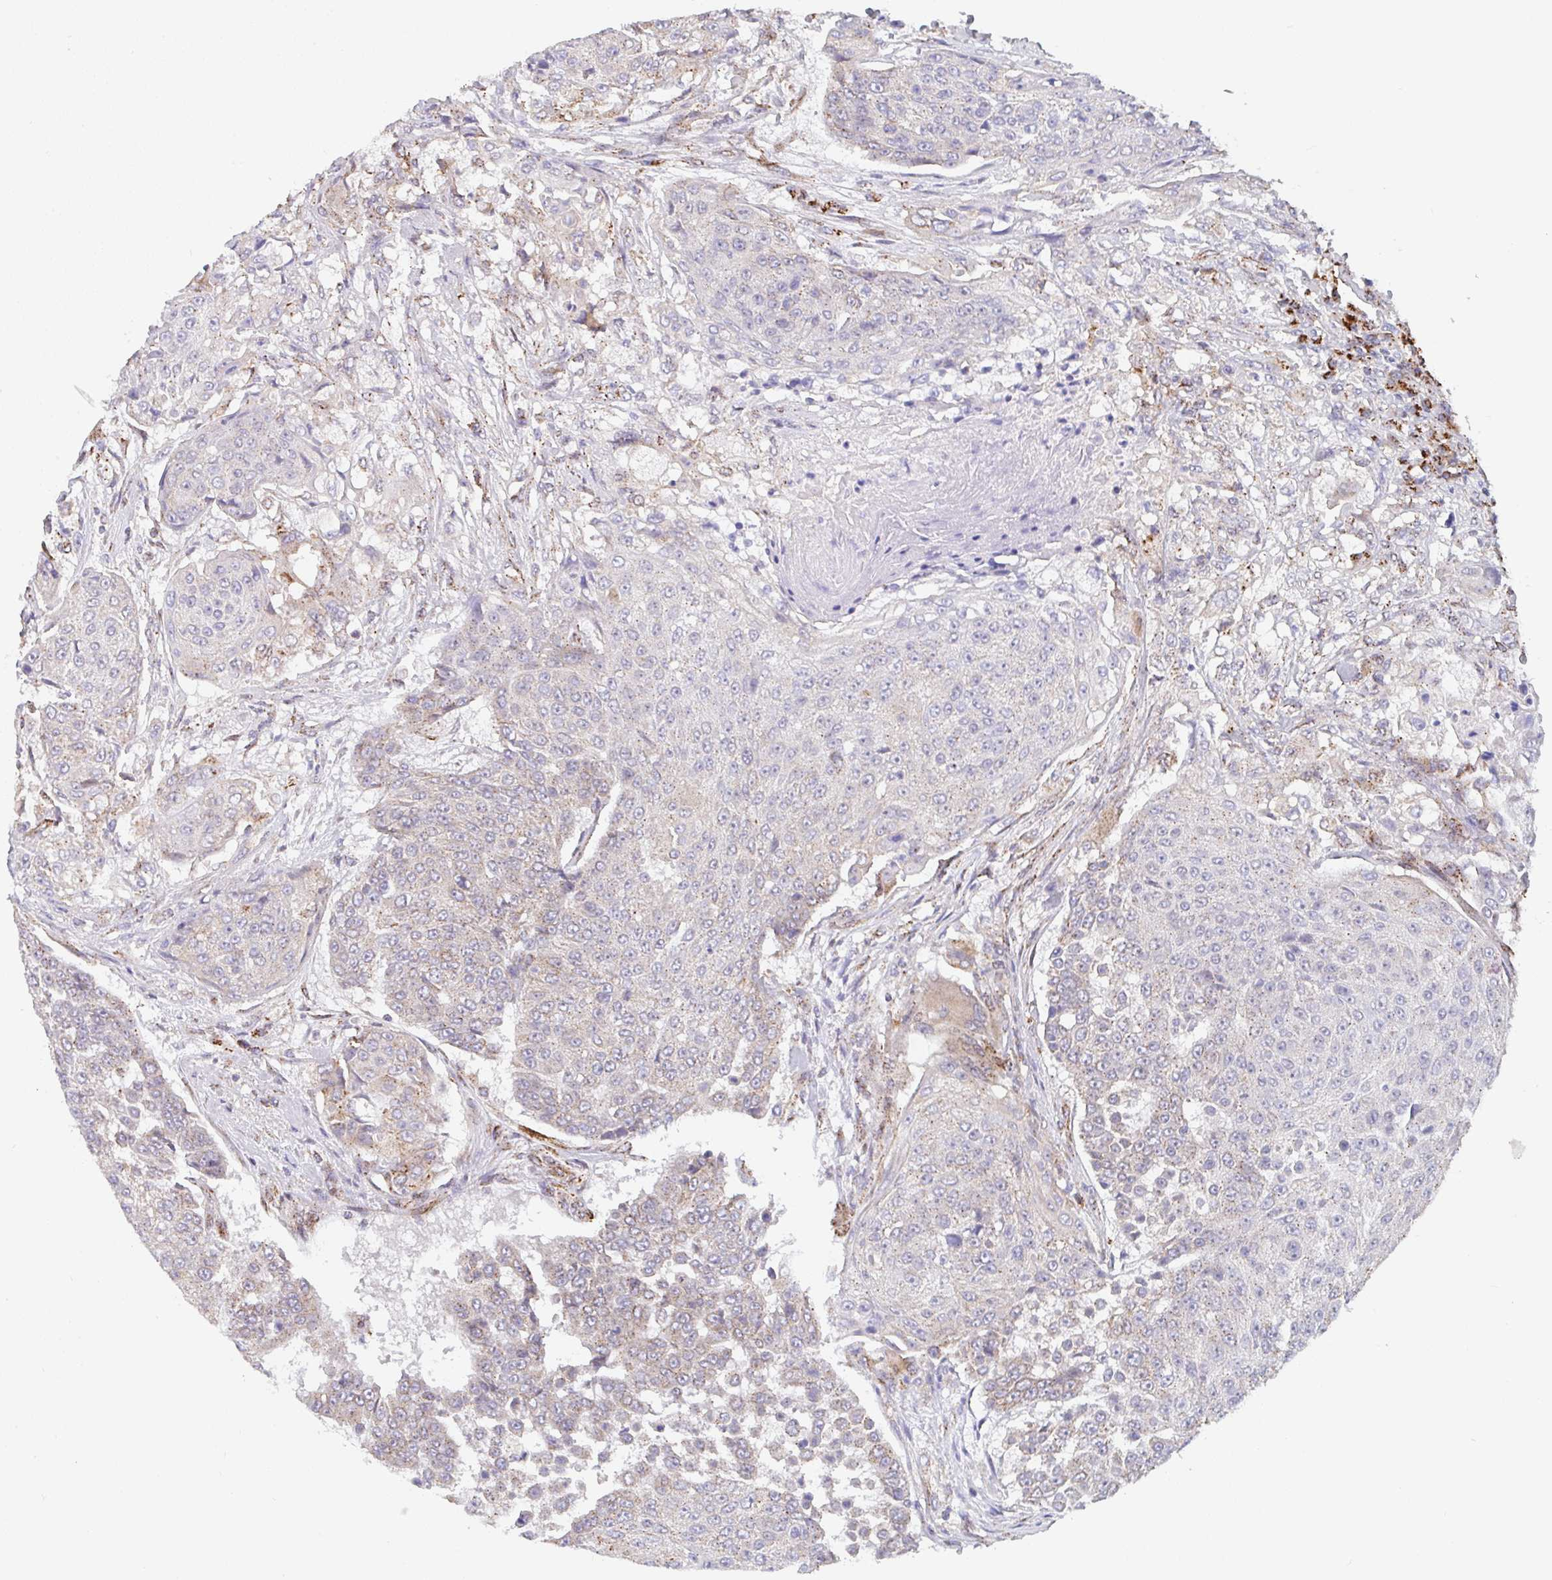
{"staining": {"intensity": "weak", "quantity": "25%-75%", "location": "cytoplasmic/membranous"}, "tissue": "urothelial cancer", "cell_type": "Tumor cells", "image_type": "cancer", "snomed": [{"axis": "morphology", "description": "Urothelial carcinoma, High grade"}, {"axis": "topography", "description": "Urinary bladder"}], "caption": "Immunohistochemical staining of human high-grade urothelial carcinoma exhibits weak cytoplasmic/membranous protein expression in approximately 25%-75% of tumor cells.", "gene": "PROSER3", "patient": {"sex": "female", "age": 63}}